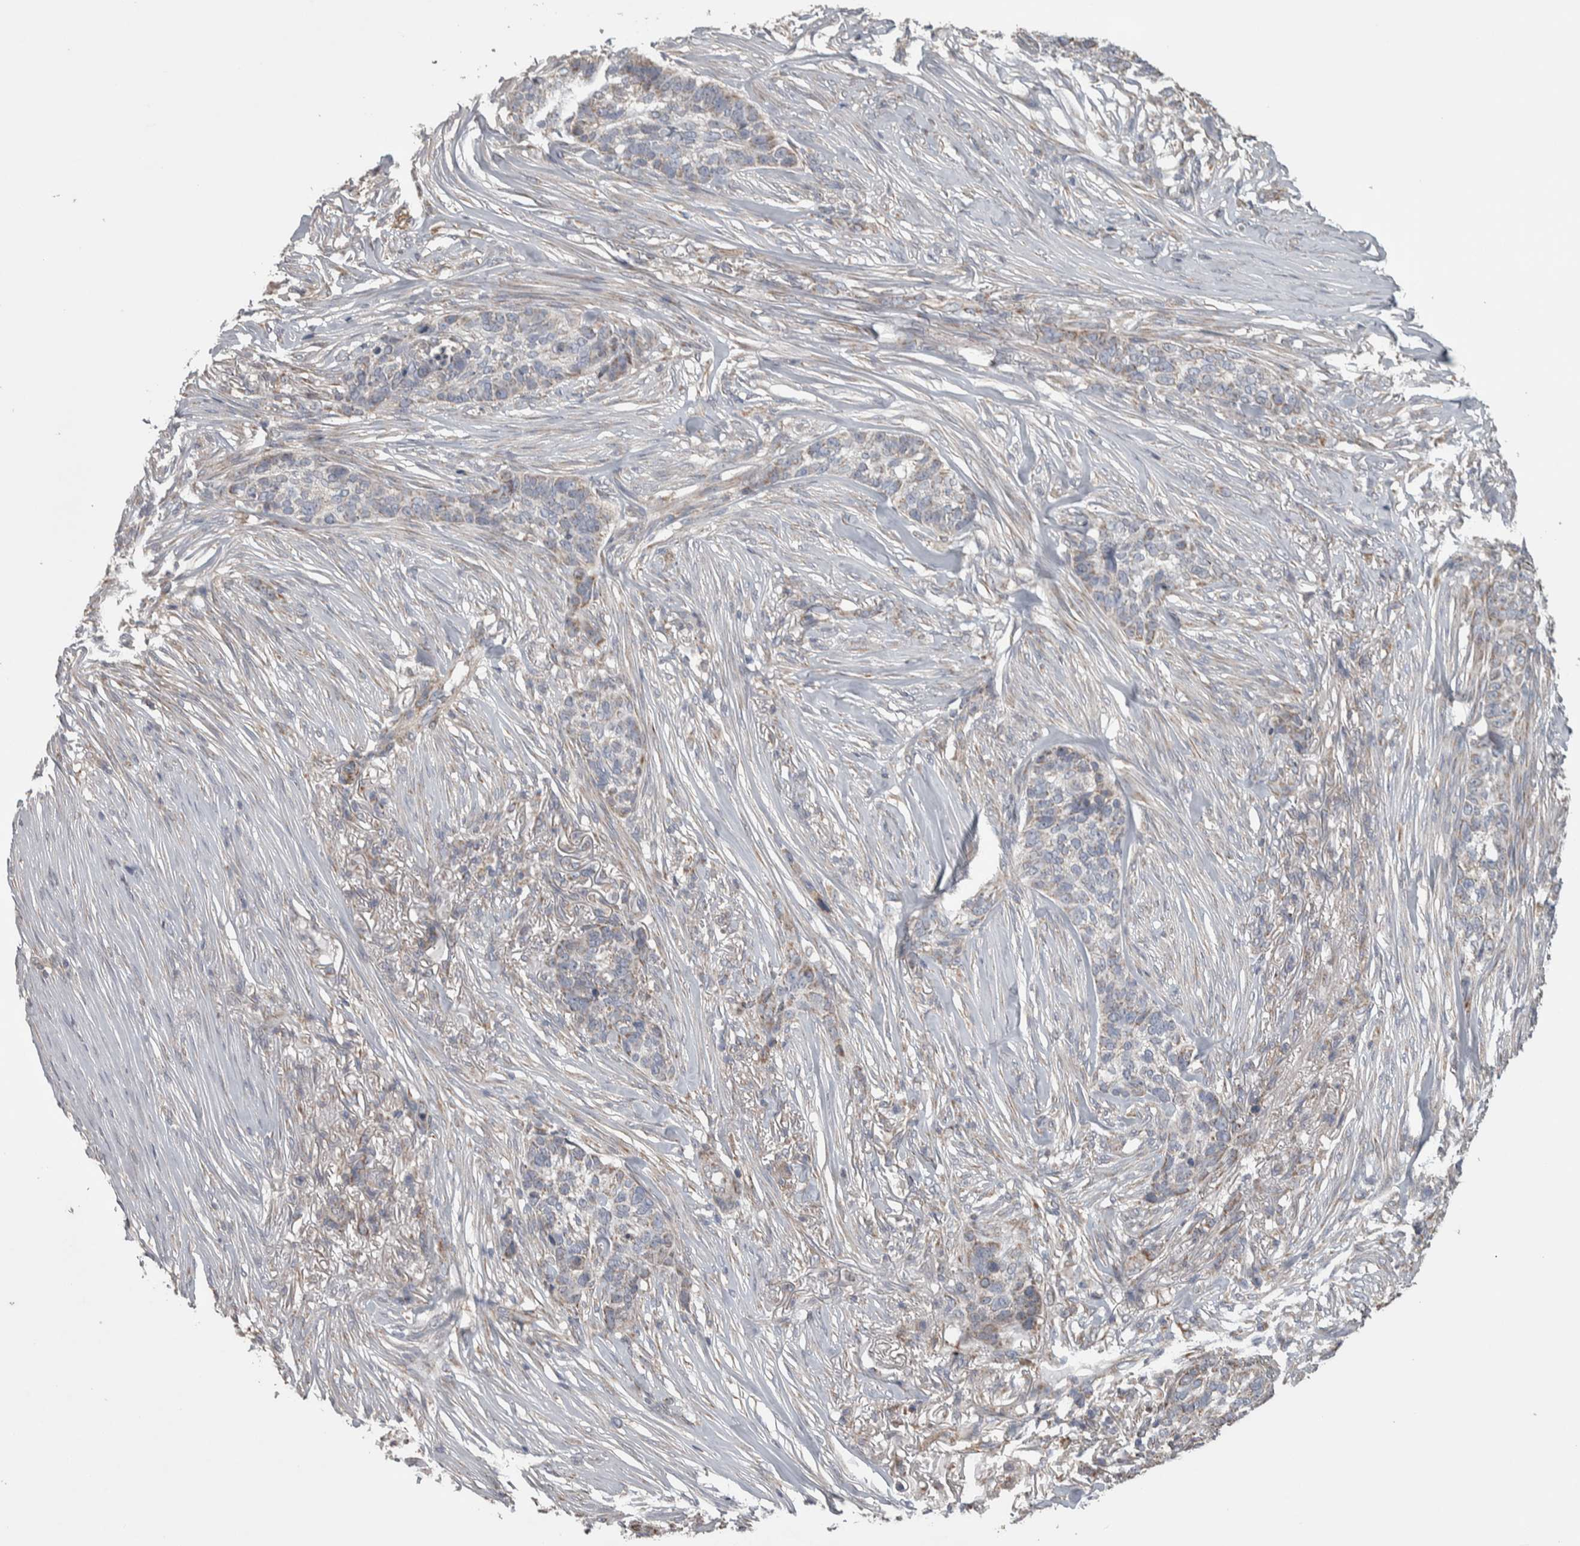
{"staining": {"intensity": "weak", "quantity": "<25%", "location": "cytoplasmic/membranous"}, "tissue": "skin cancer", "cell_type": "Tumor cells", "image_type": "cancer", "snomed": [{"axis": "morphology", "description": "Basal cell carcinoma"}, {"axis": "topography", "description": "Skin"}], "caption": "A high-resolution image shows IHC staining of skin basal cell carcinoma, which demonstrates no significant positivity in tumor cells. (DAB (3,3'-diaminobenzidine) immunohistochemistry (IHC) visualized using brightfield microscopy, high magnification).", "gene": "SCO1", "patient": {"sex": "male", "age": 85}}